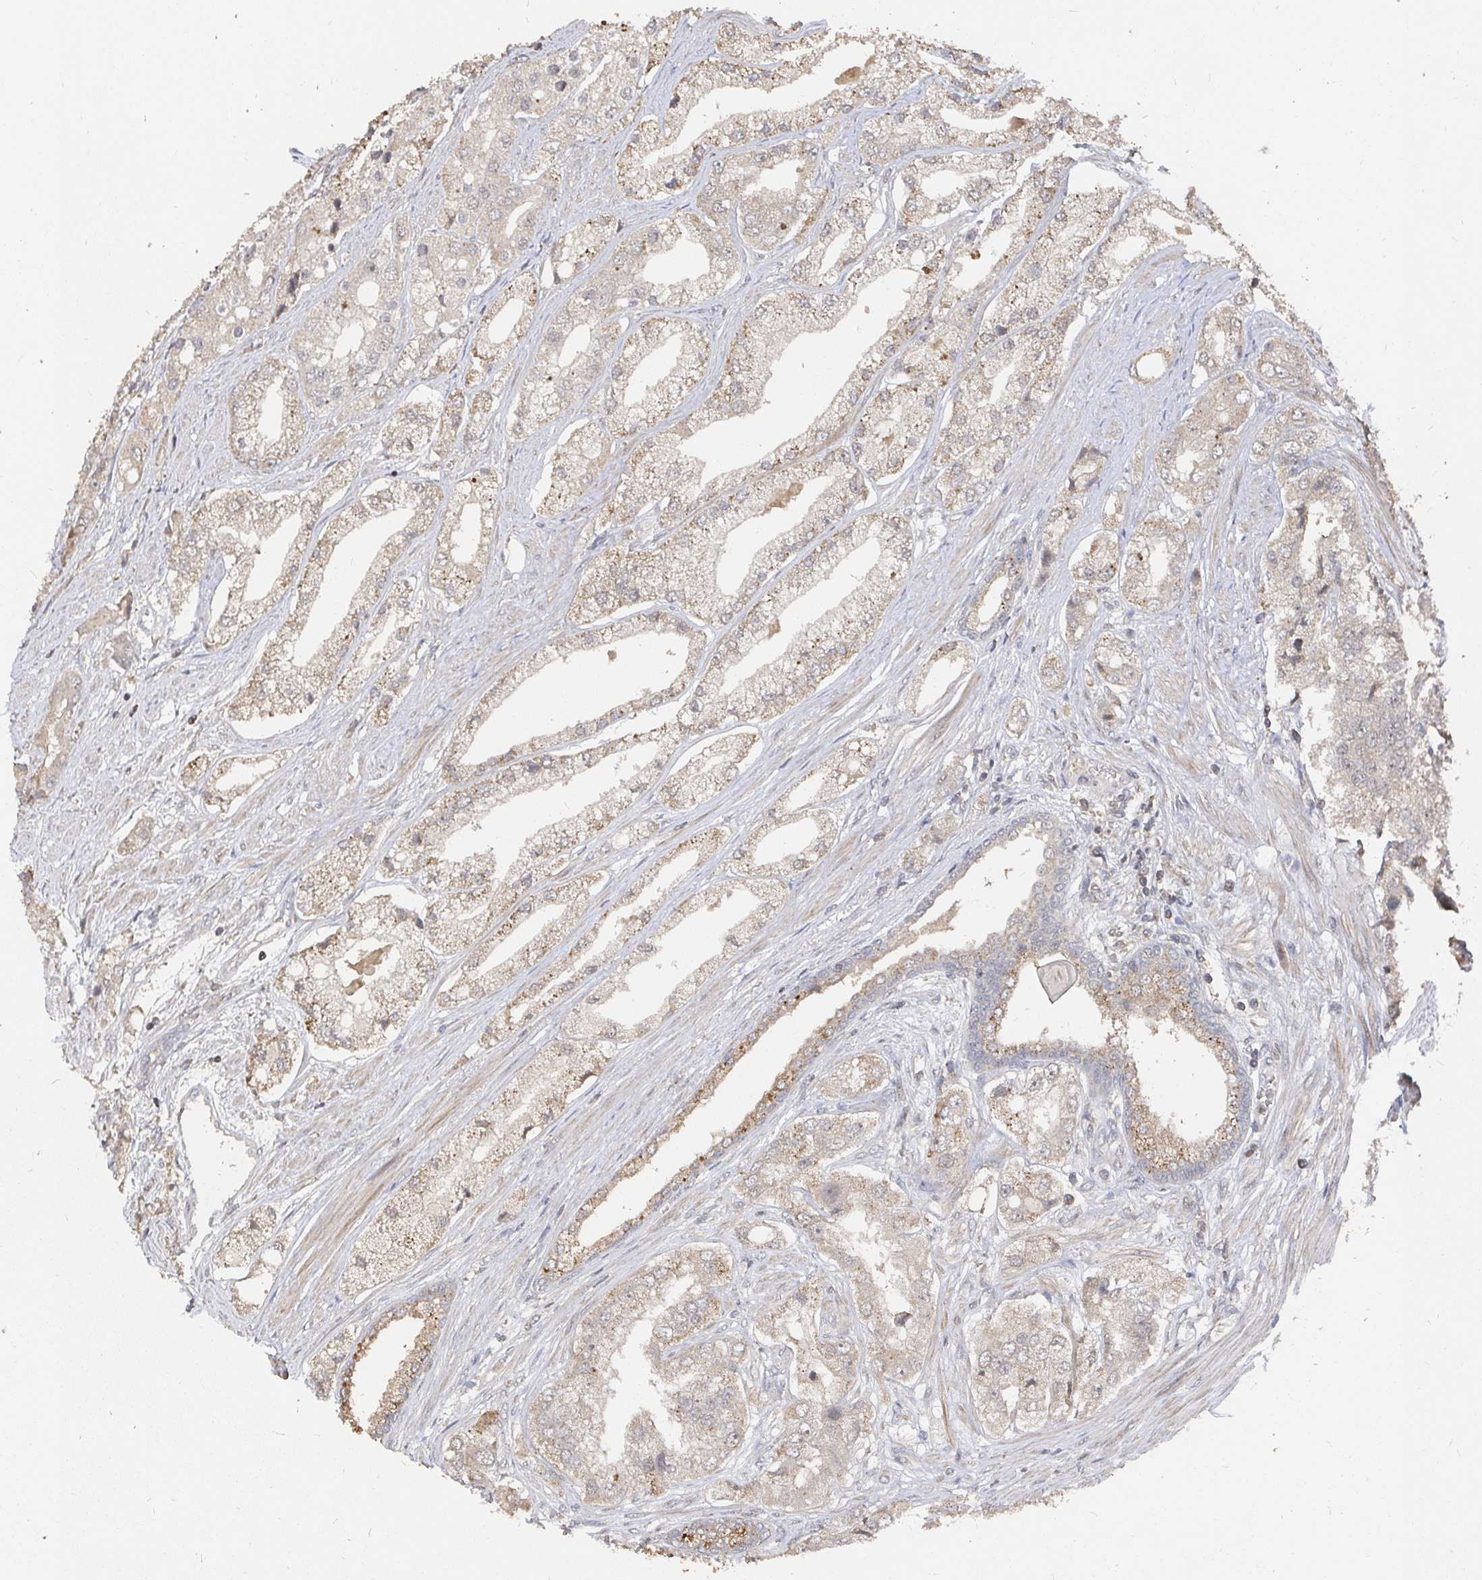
{"staining": {"intensity": "weak", "quantity": "25%-75%", "location": "cytoplasmic/membranous"}, "tissue": "prostate cancer", "cell_type": "Tumor cells", "image_type": "cancer", "snomed": [{"axis": "morphology", "description": "Adenocarcinoma, Low grade"}, {"axis": "topography", "description": "Prostate"}], "caption": "Immunohistochemistry histopathology image of low-grade adenocarcinoma (prostate) stained for a protein (brown), which demonstrates low levels of weak cytoplasmic/membranous staining in approximately 25%-75% of tumor cells.", "gene": "LRP5", "patient": {"sex": "male", "age": 69}}